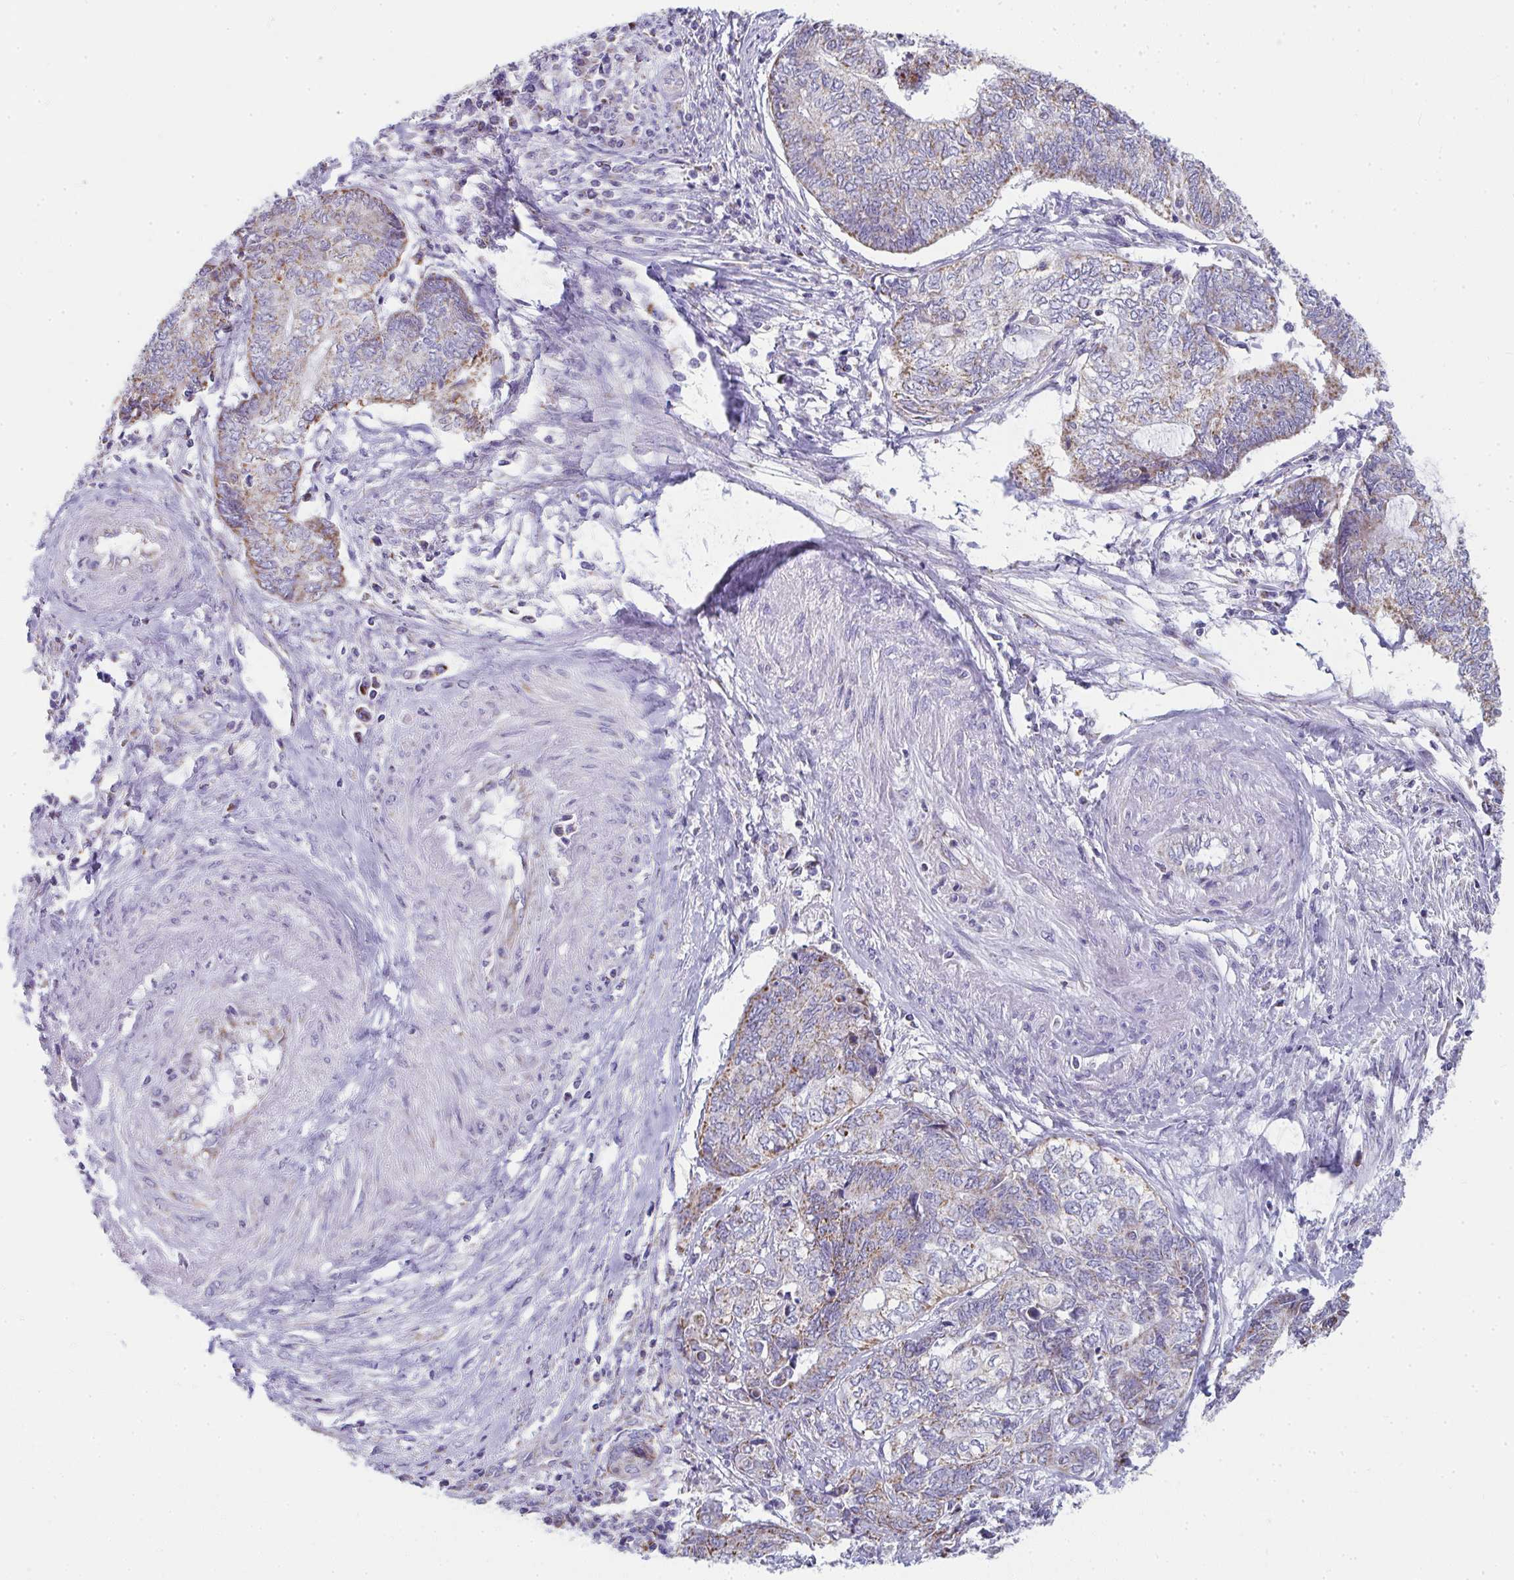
{"staining": {"intensity": "weak", "quantity": "25%-75%", "location": "cytoplasmic/membranous"}, "tissue": "endometrial cancer", "cell_type": "Tumor cells", "image_type": "cancer", "snomed": [{"axis": "morphology", "description": "Adenocarcinoma, NOS"}, {"axis": "topography", "description": "Uterus"}, {"axis": "topography", "description": "Endometrium"}], "caption": "IHC image of endometrial adenocarcinoma stained for a protein (brown), which reveals low levels of weak cytoplasmic/membranous expression in approximately 25%-75% of tumor cells.", "gene": "SLC6A1", "patient": {"sex": "female", "age": 70}}